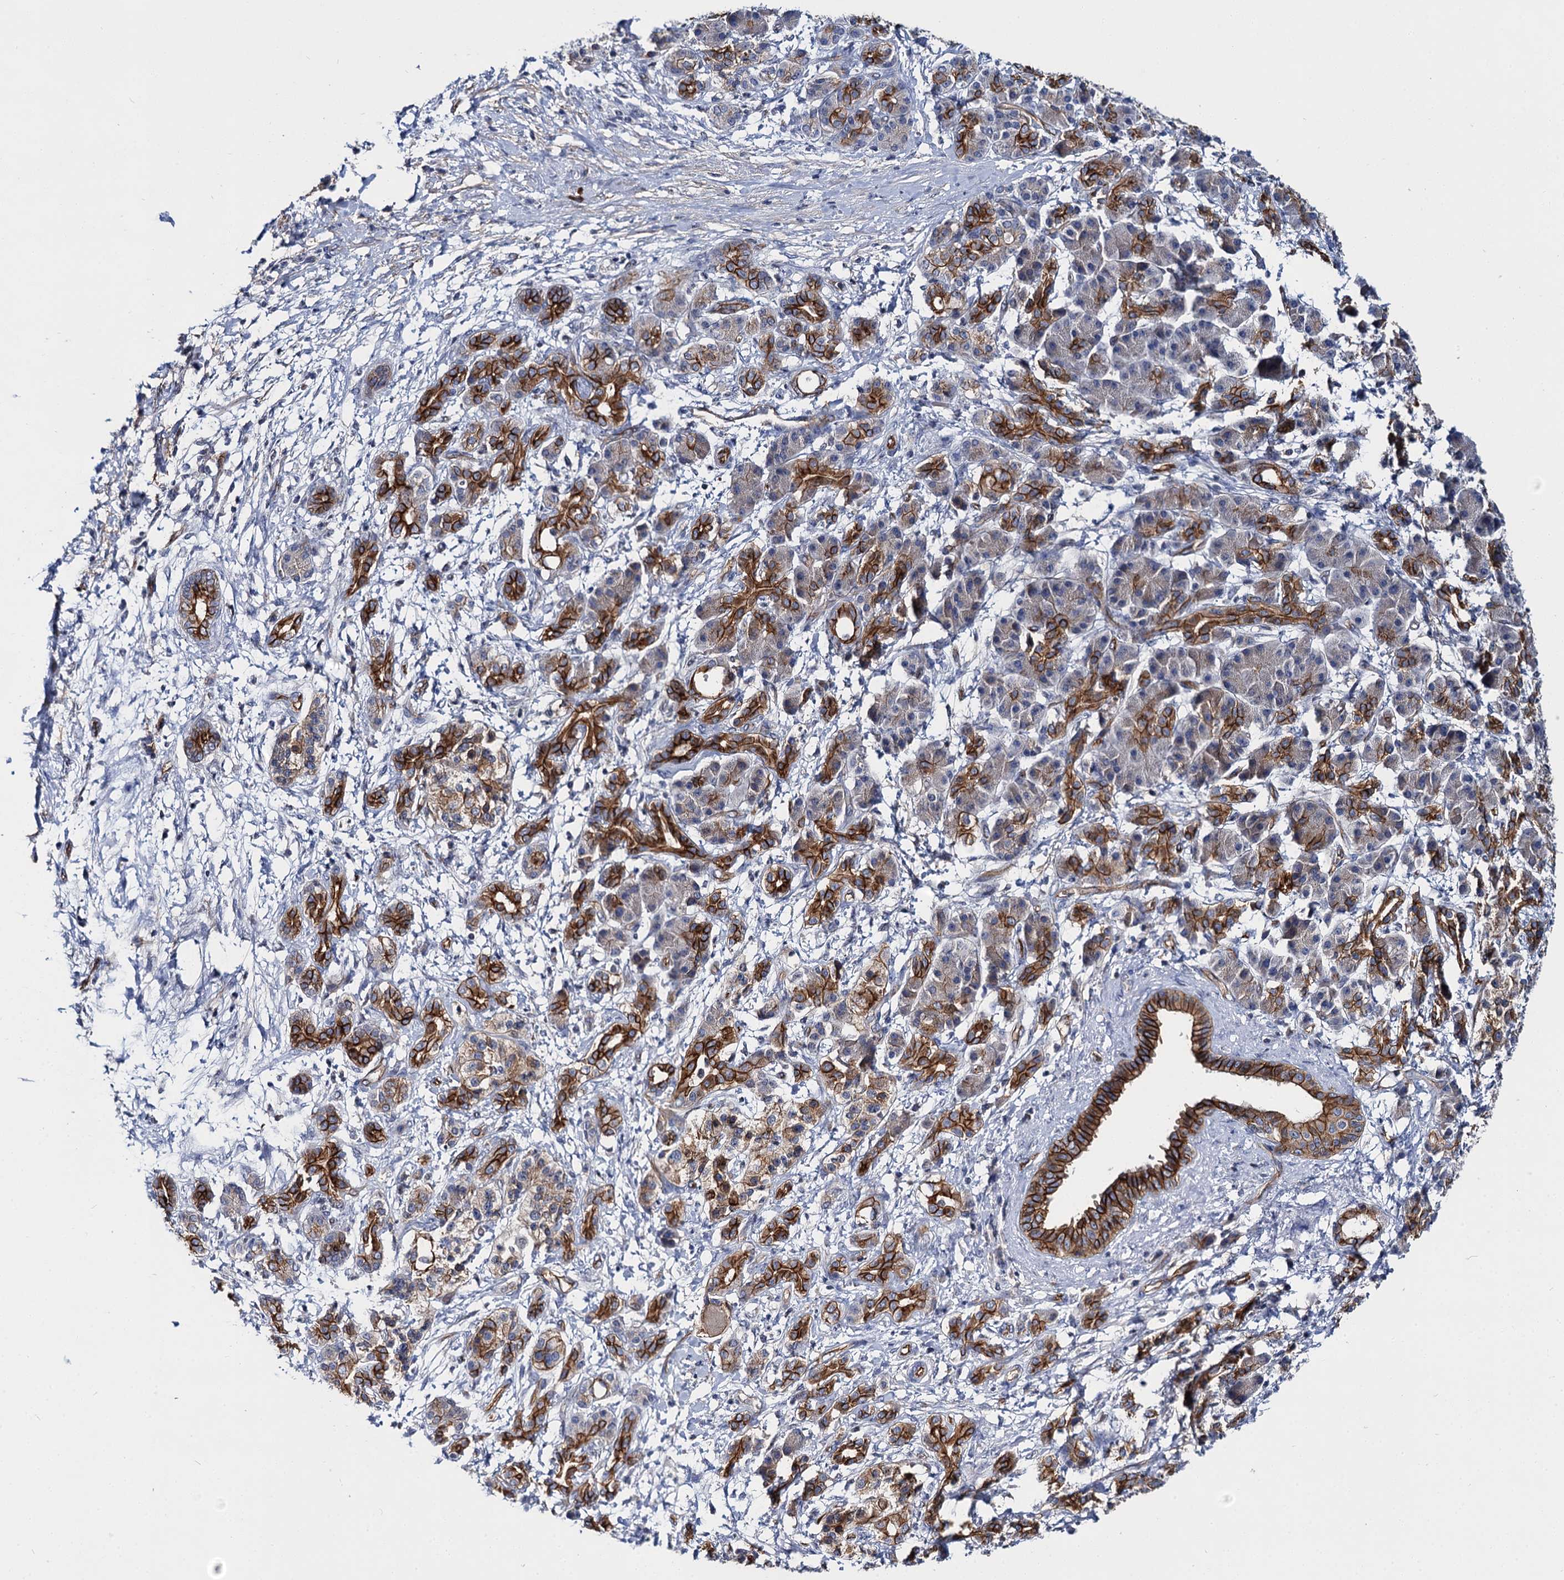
{"staining": {"intensity": "strong", "quantity": ">75%", "location": "cytoplasmic/membranous"}, "tissue": "pancreatic cancer", "cell_type": "Tumor cells", "image_type": "cancer", "snomed": [{"axis": "morphology", "description": "Adenocarcinoma, NOS"}, {"axis": "topography", "description": "Pancreas"}], "caption": "Pancreatic cancer stained with a protein marker displays strong staining in tumor cells.", "gene": "ABLIM1", "patient": {"sex": "female", "age": 55}}